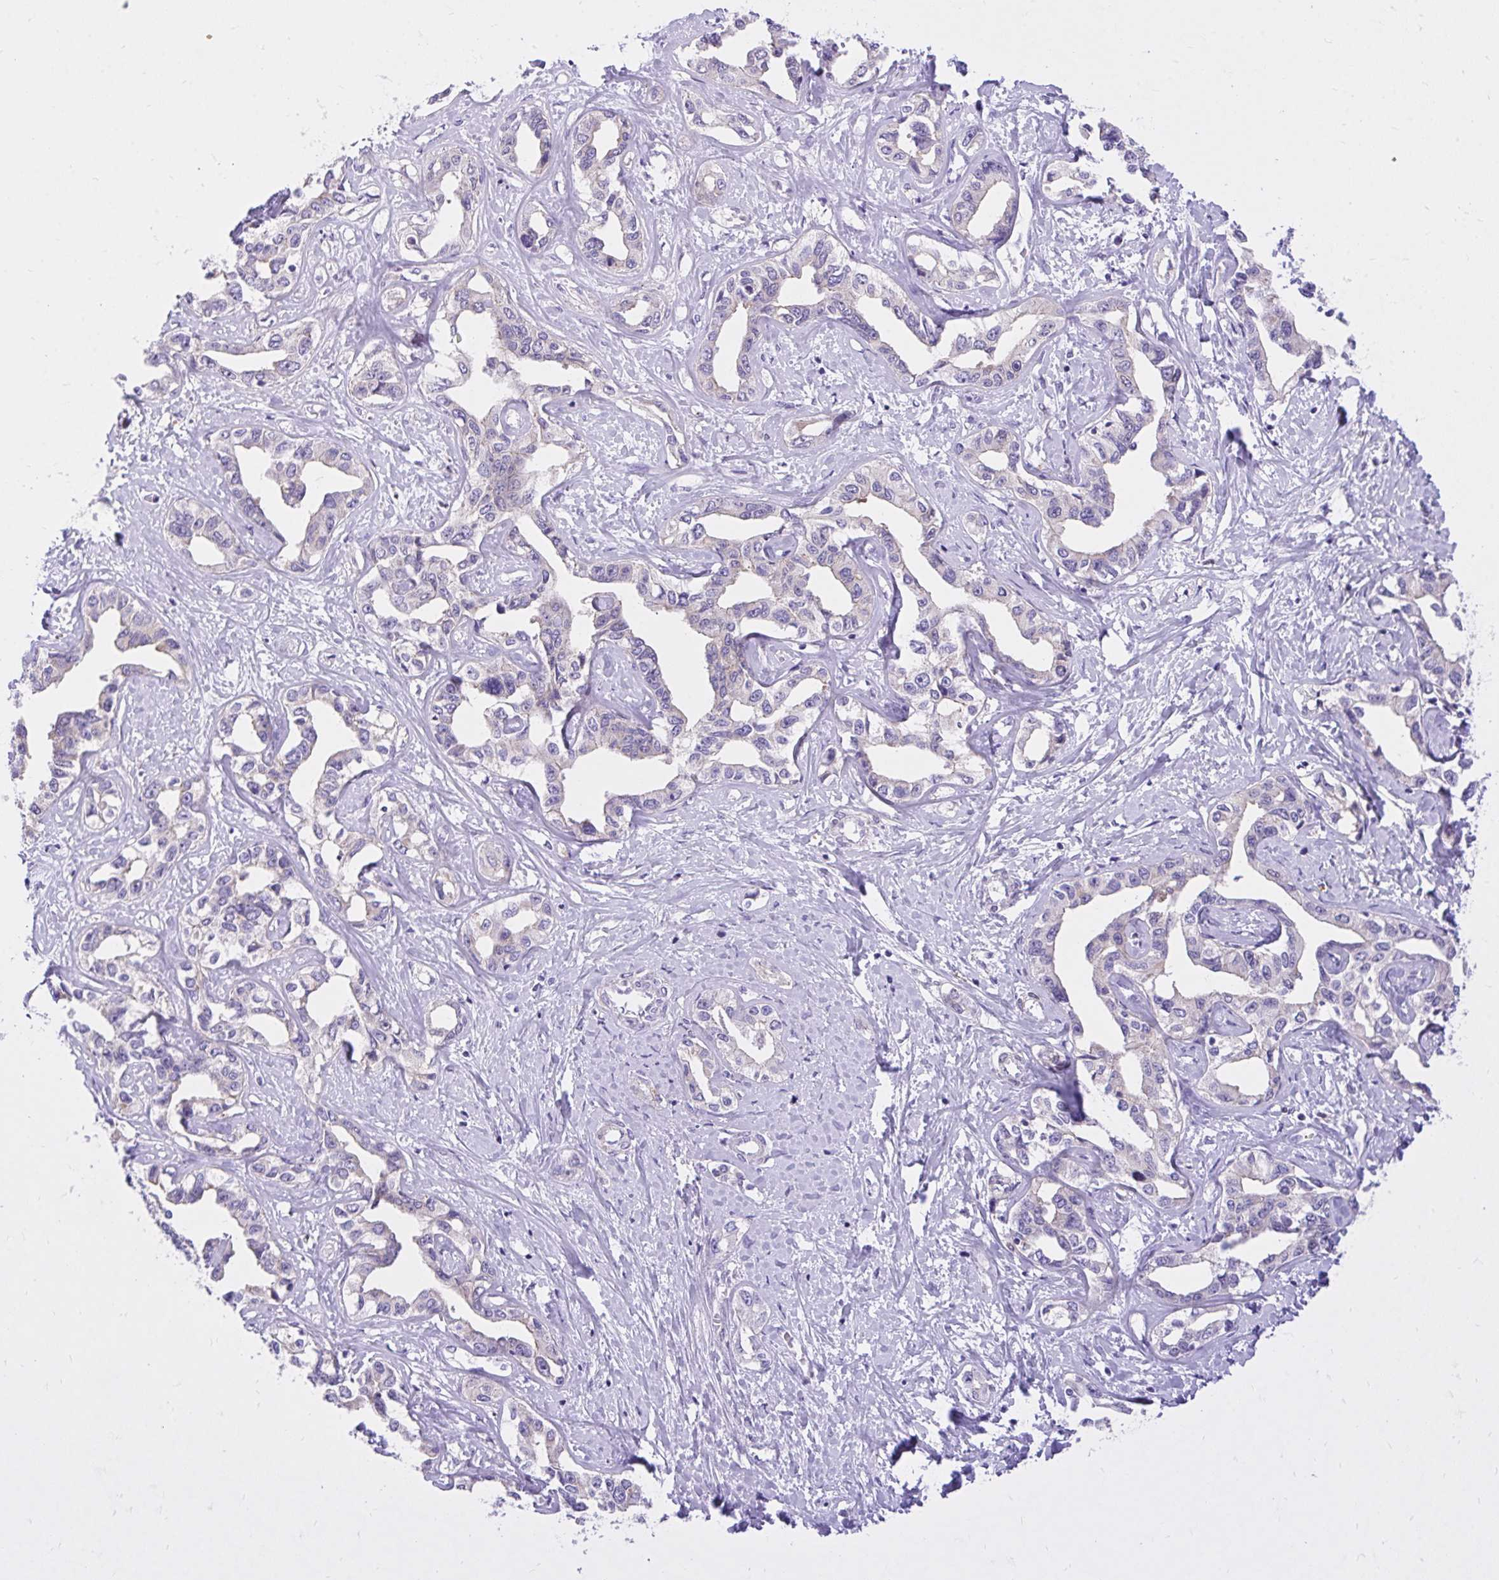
{"staining": {"intensity": "negative", "quantity": "none", "location": "none"}, "tissue": "liver cancer", "cell_type": "Tumor cells", "image_type": "cancer", "snomed": [{"axis": "morphology", "description": "Cholangiocarcinoma"}, {"axis": "topography", "description": "Liver"}], "caption": "IHC micrograph of liver cancer stained for a protein (brown), which displays no positivity in tumor cells. (Immunohistochemistry, brightfield microscopy, high magnification).", "gene": "ADAMTSL1", "patient": {"sex": "male", "age": 59}}